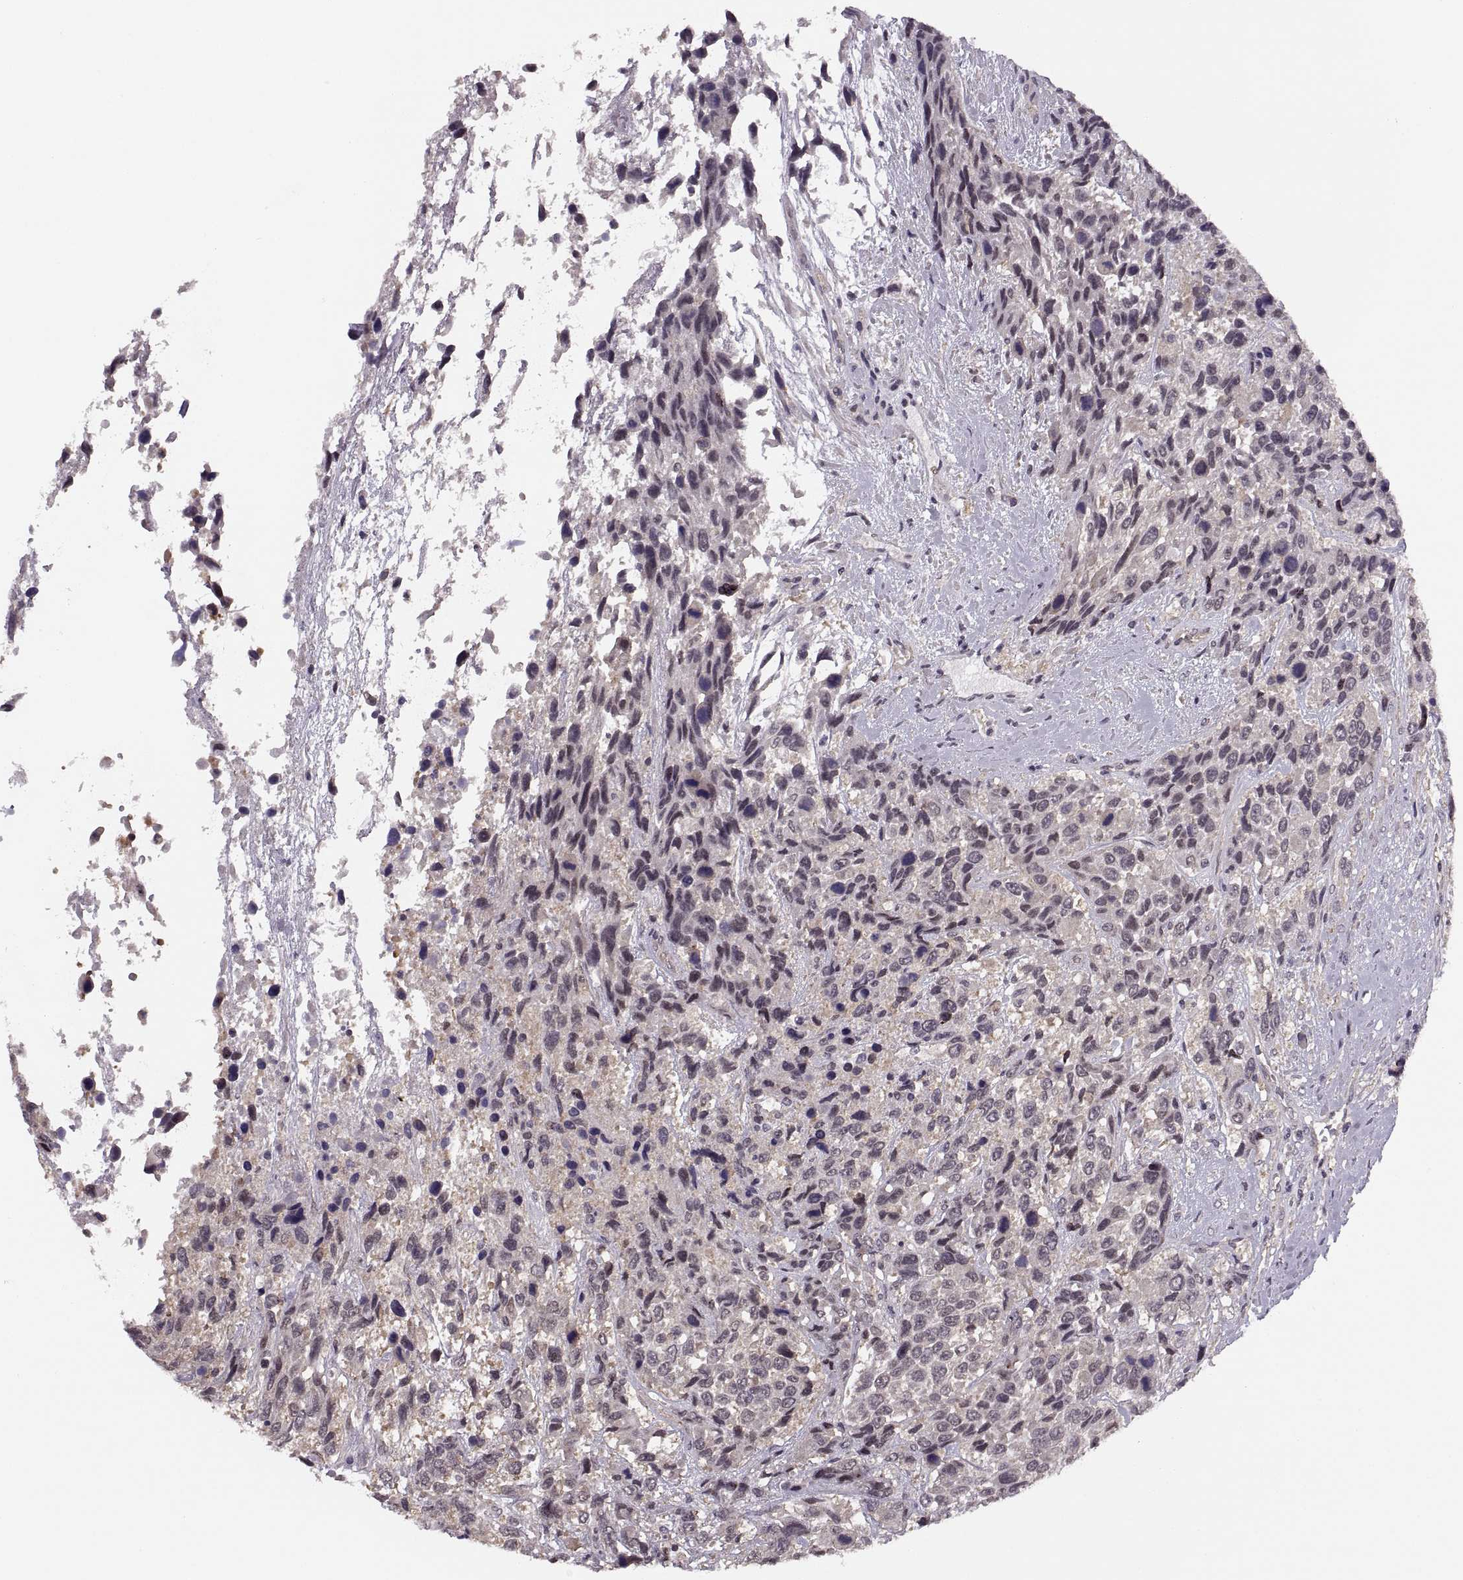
{"staining": {"intensity": "negative", "quantity": "none", "location": "none"}, "tissue": "urothelial cancer", "cell_type": "Tumor cells", "image_type": "cancer", "snomed": [{"axis": "morphology", "description": "Urothelial carcinoma, High grade"}, {"axis": "topography", "description": "Urinary bladder"}], "caption": "A histopathology image of human high-grade urothelial carcinoma is negative for staining in tumor cells.", "gene": "LUZP2", "patient": {"sex": "female", "age": 70}}